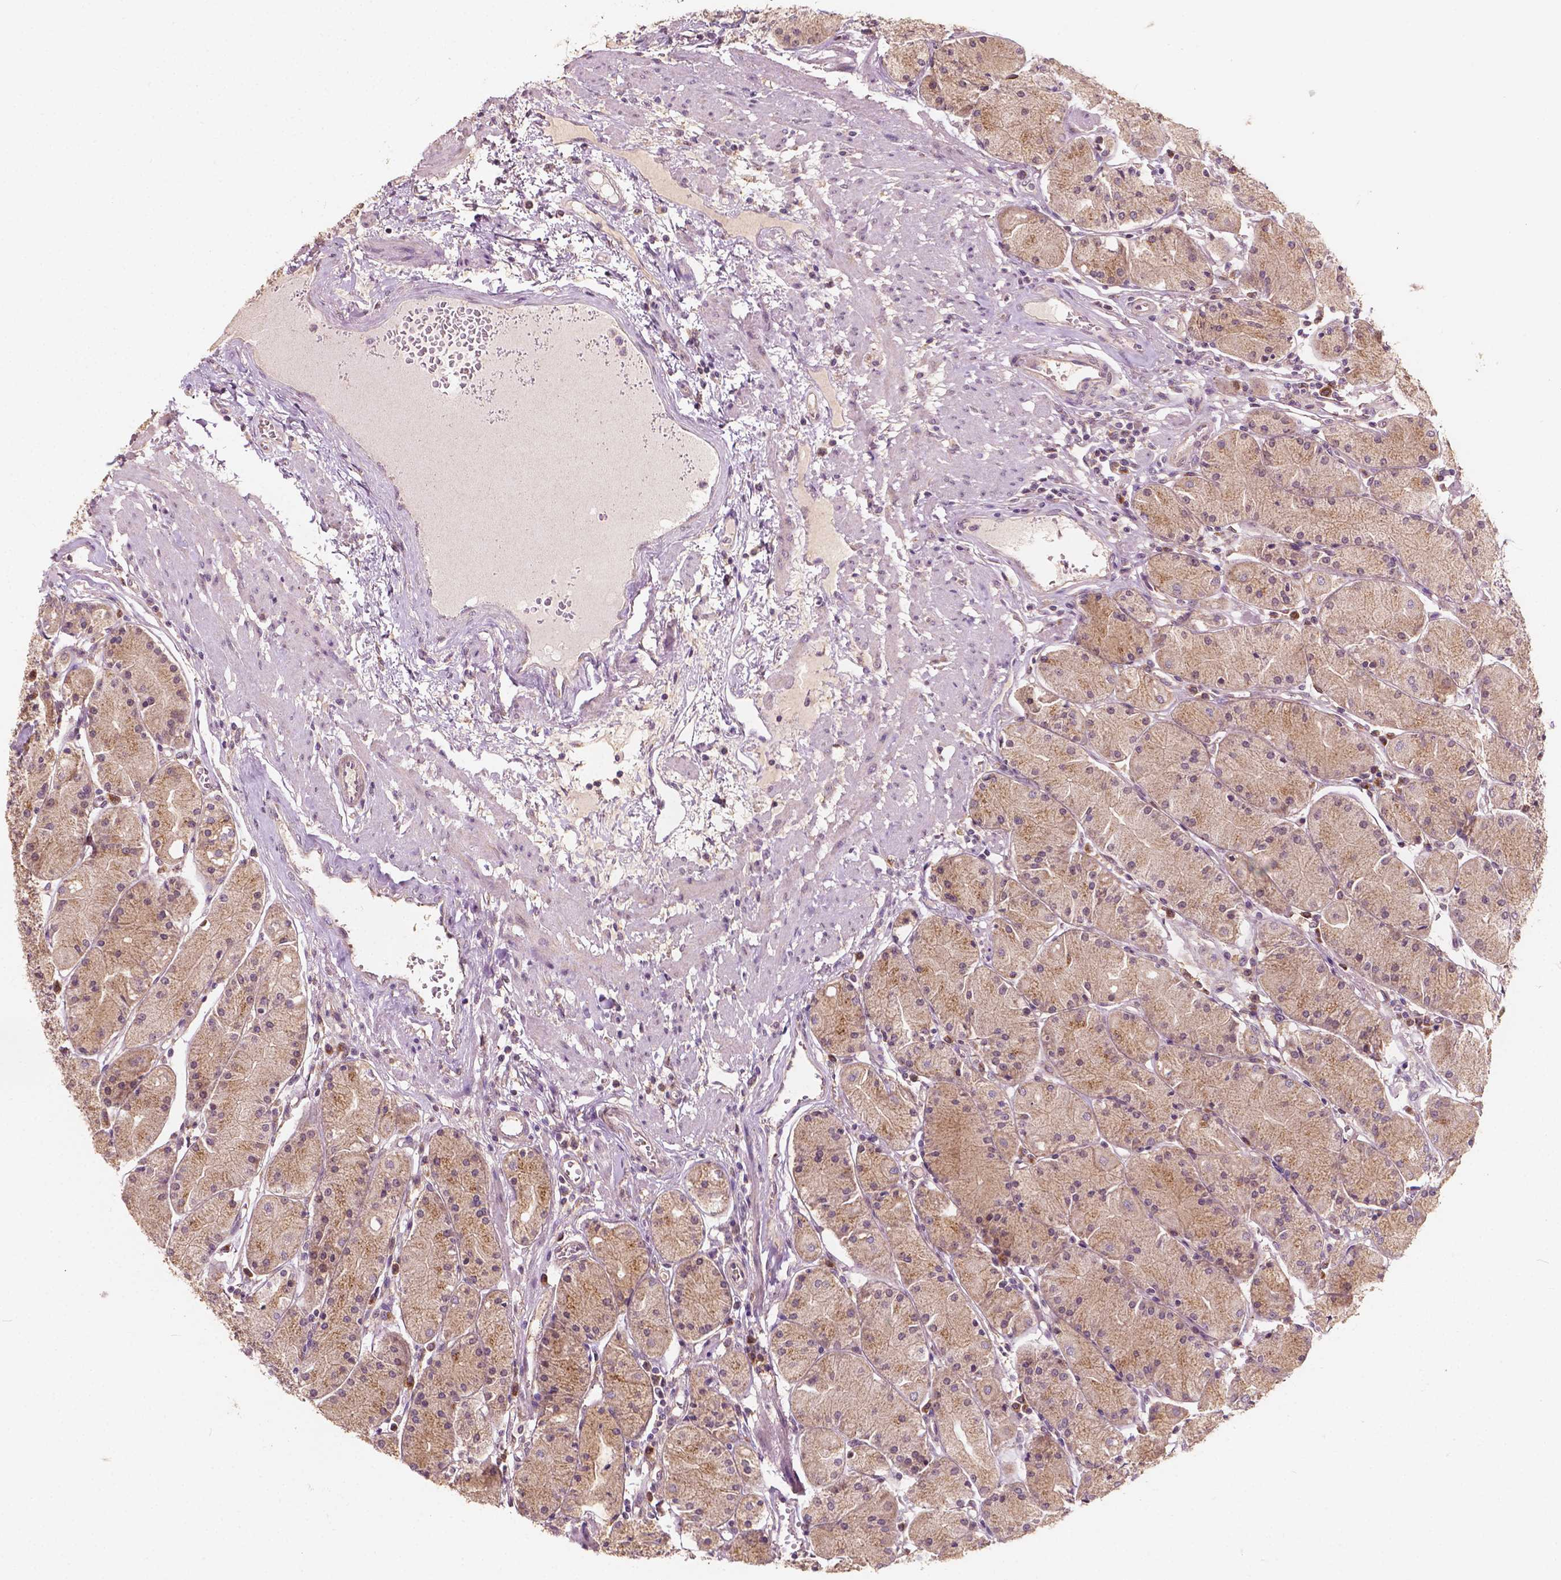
{"staining": {"intensity": "moderate", "quantity": ">75%", "location": "cytoplasmic/membranous"}, "tissue": "stomach", "cell_type": "Glandular cells", "image_type": "normal", "snomed": [{"axis": "morphology", "description": "Normal tissue, NOS"}, {"axis": "topography", "description": "Stomach, upper"}], "caption": "Immunohistochemistry of benign human stomach displays medium levels of moderate cytoplasmic/membranous expression in approximately >75% of glandular cells. (DAB = brown stain, brightfield microscopy at high magnification).", "gene": "EBAG9", "patient": {"sex": "male", "age": 69}}